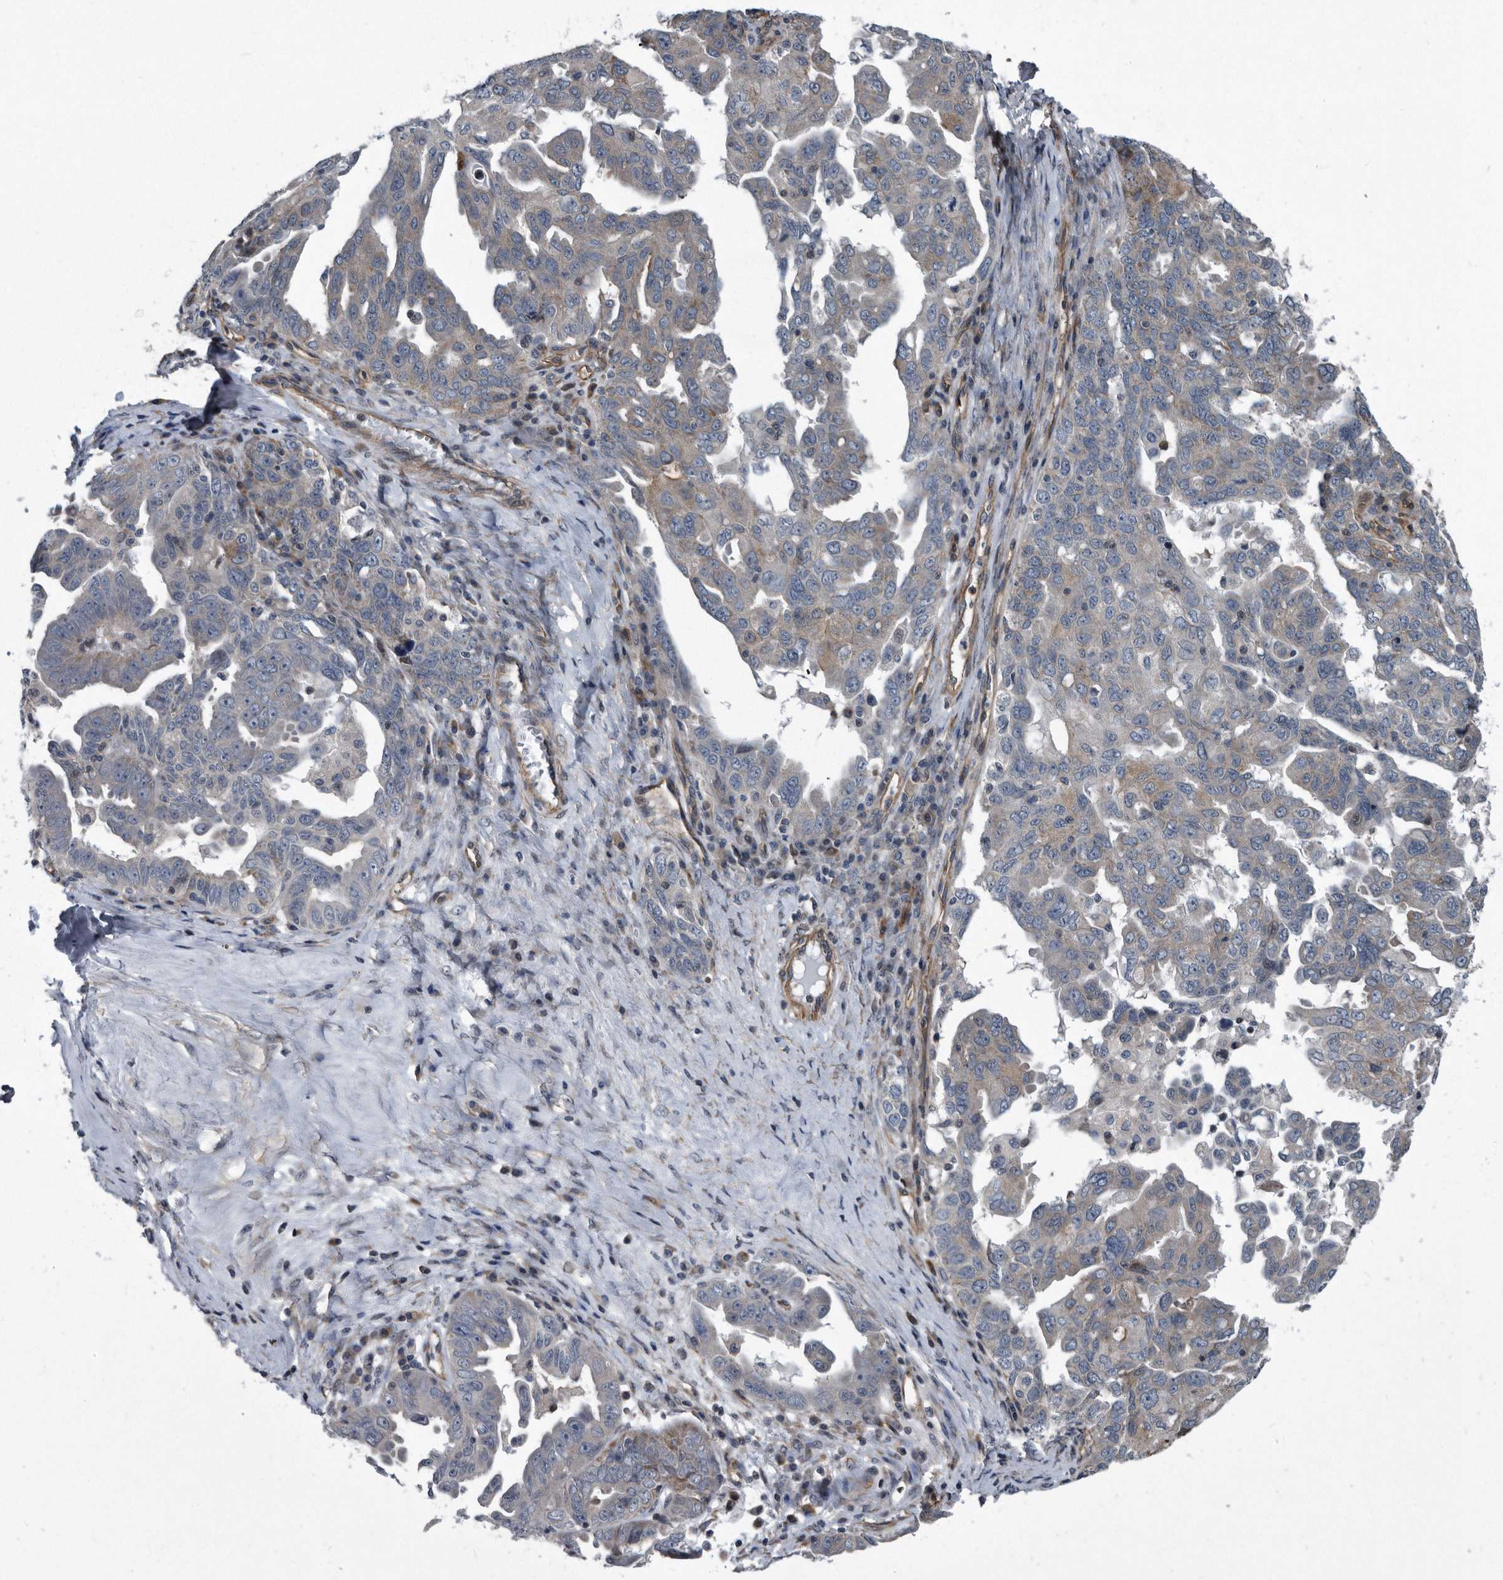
{"staining": {"intensity": "negative", "quantity": "none", "location": "none"}, "tissue": "ovarian cancer", "cell_type": "Tumor cells", "image_type": "cancer", "snomed": [{"axis": "morphology", "description": "Carcinoma, endometroid"}, {"axis": "topography", "description": "Ovary"}], "caption": "Immunohistochemistry photomicrograph of neoplastic tissue: human ovarian cancer (endometroid carcinoma) stained with DAB shows no significant protein positivity in tumor cells.", "gene": "ARMCX1", "patient": {"sex": "female", "age": 62}}